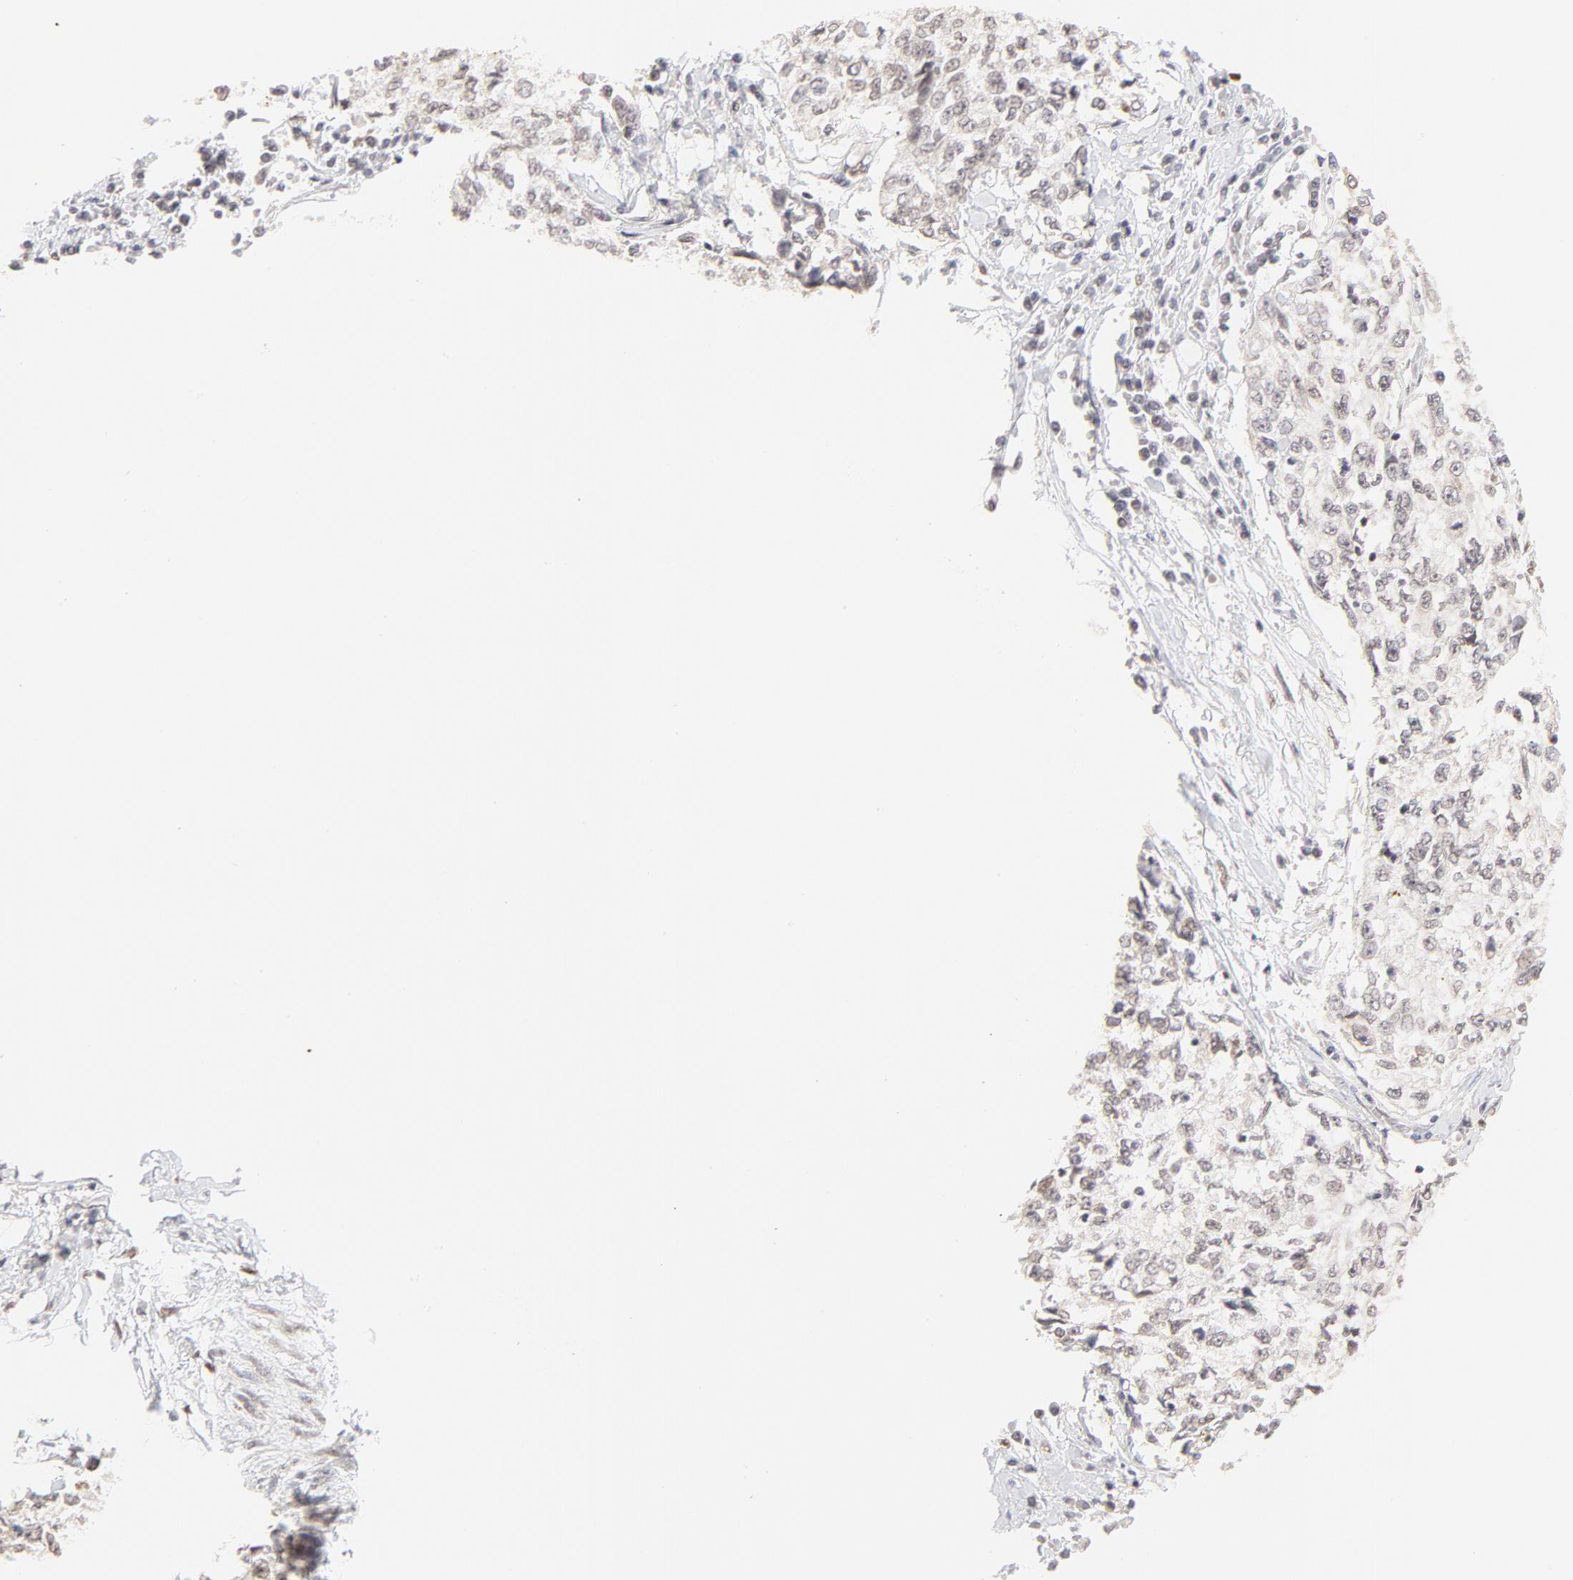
{"staining": {"intensity": "negative", "quantity": "none", "location": "none"}, "tissue": "cervical cancer", "cell_type": "Tumor cells", "image_type": "cancer", "snomed": [{"axis": "morphology", "description": "Normal tissue, NOS"}, {"axis": "morphology", "description": "Squamous cell carcinoma, NOS"}, {"axis": "topography", "description": "Cervix"}], "caption": "DAB (3,3'-diaminobenzidine) immunohistochemical staining of squamous cell carcinoma (cervical) shows no significant expression in tumor cells. (DAB immunohistochemistry, high magnification).", "gene": "PBX3", "patient": {"sex": "female", "age": 45}}